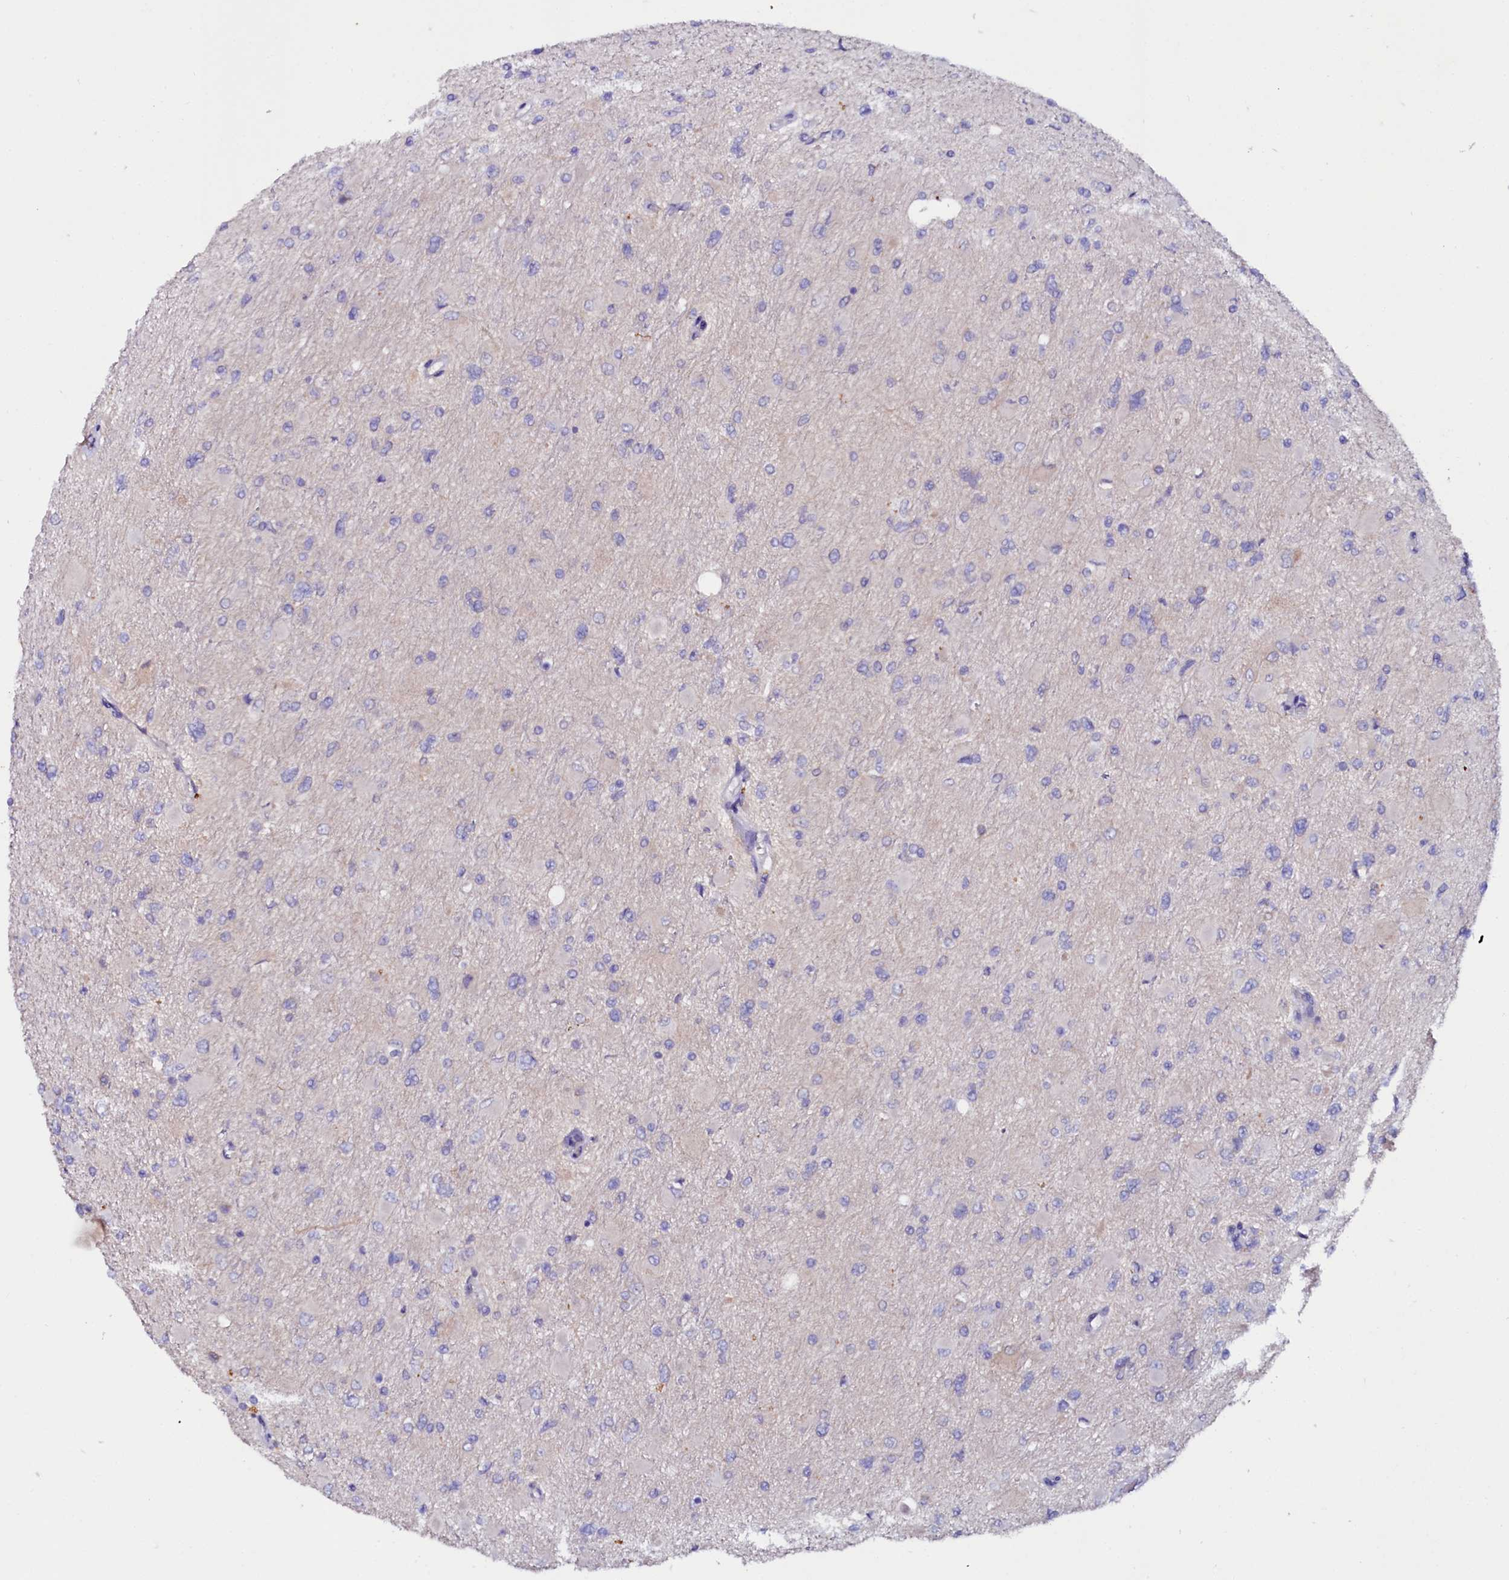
{"staining": {"intensity": "negative", "quantity": "none", "location": "none"}, "tissue": "glioma", "cell_type": "Tumor cells", "image_type": "cancer", "snomed": [{"axis": "morphology", "description": "Glioma, malignant, High grade"}, {"axis": "topography", "description": "Cerebral cortex"}], "caption": "Tumor cells are negative for brown protein staining in glioma.", "gene": "IL17RD", "patient": {"sex": "female", "age": 36}}